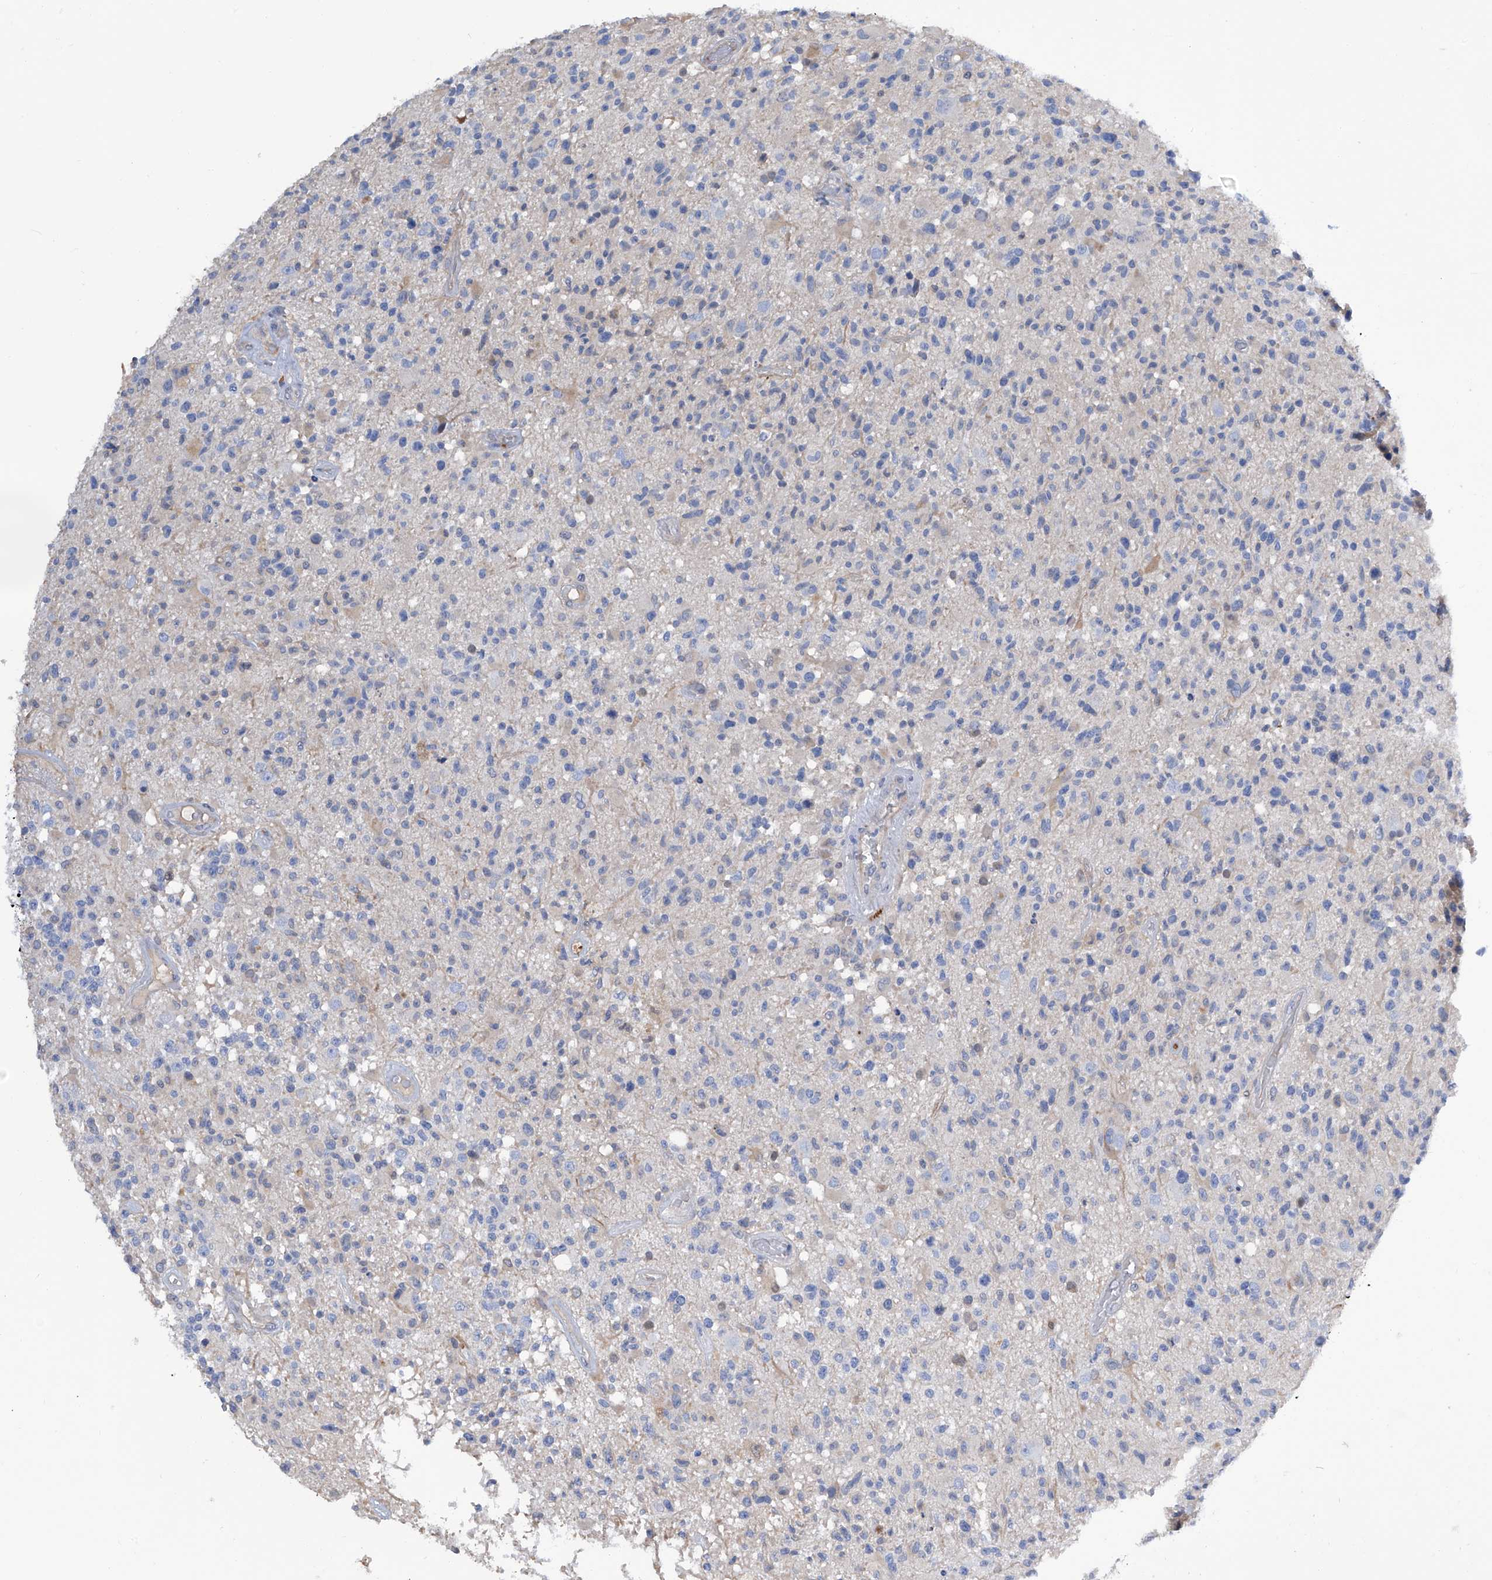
{"staining": {"intensity": "negative", "quantity": "none", "location": "none"}, "tissue": "glioma", "cell_type": "Tumor cells", "image_type": "cancer", "snomed": [{"axis": "morphology", "description": "Glioma, malignant, High grade"}, {"axis": "morphology", "description": "Glioblastoma, NOS"}, {"axis": "topography", "description": "Brain"}], "caption": "High magnification brightfield microscopy of glioma stained with DAB (3,3'-diaminobenzidine) (brown) and counterstained with hematoxylin (blue): tumor cells show no significant expression. Nuclei are stained in blue.", "gene": "PGM3", "patient": {"sex": "male", "age": 60}}